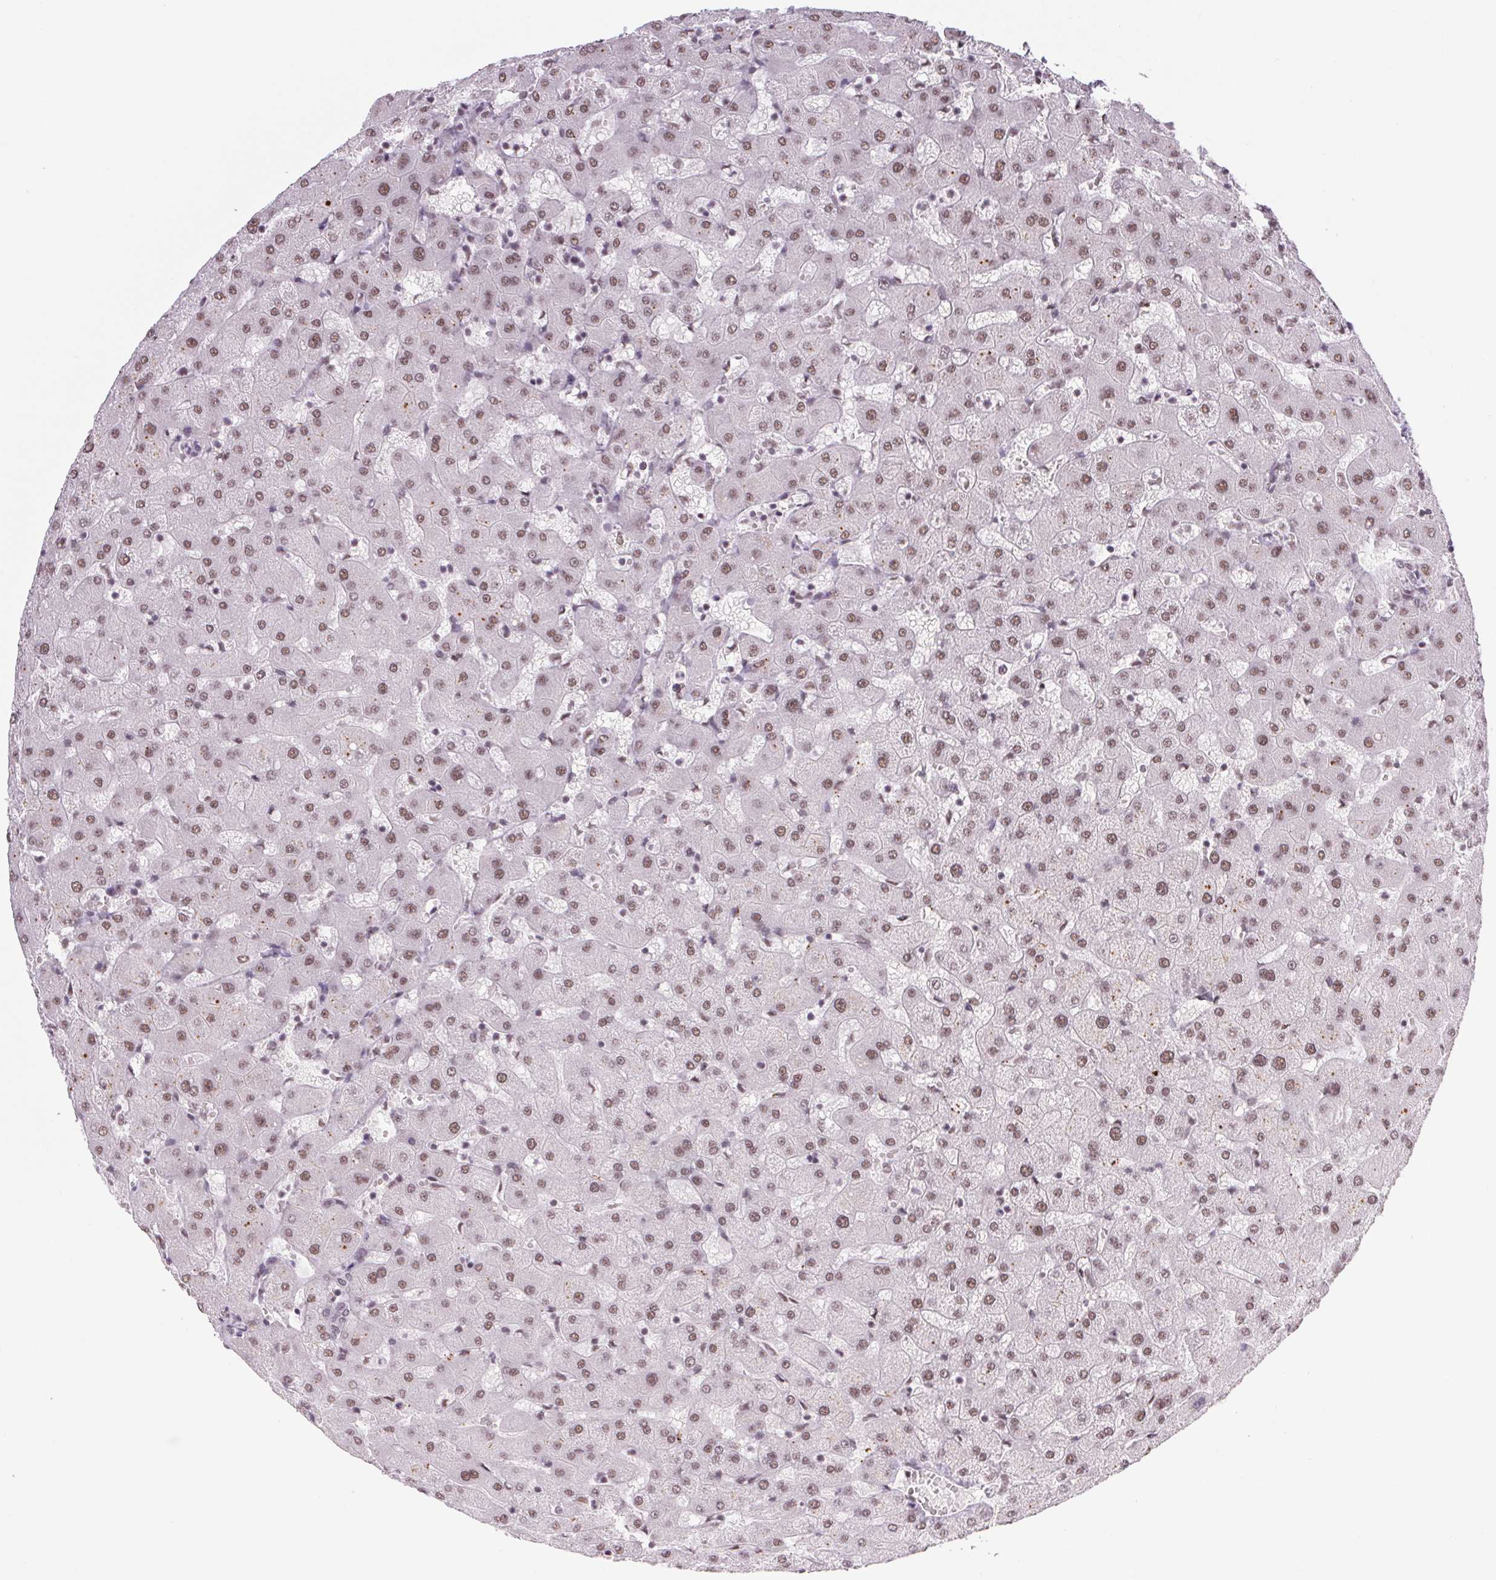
{"staining": {"intensity": "weak", "quantity": ">75%", "location": "nuclear"}, "tissue": "liver", "cell_type": "Cholangiocytes", "image_type": "normal", "snomed": [{"axis": "morphology", "description": "Normal tissue, NOS"}, {"axis": "topography", "description": "Liver"}], "caption": "High-power microscopy captured an IHC image of benign liver, revealing weak nuclear positivity in about >75% of cholangiocytes.", "gene": "SRSF7", "patient": {"sex": "female", "age": 63}}